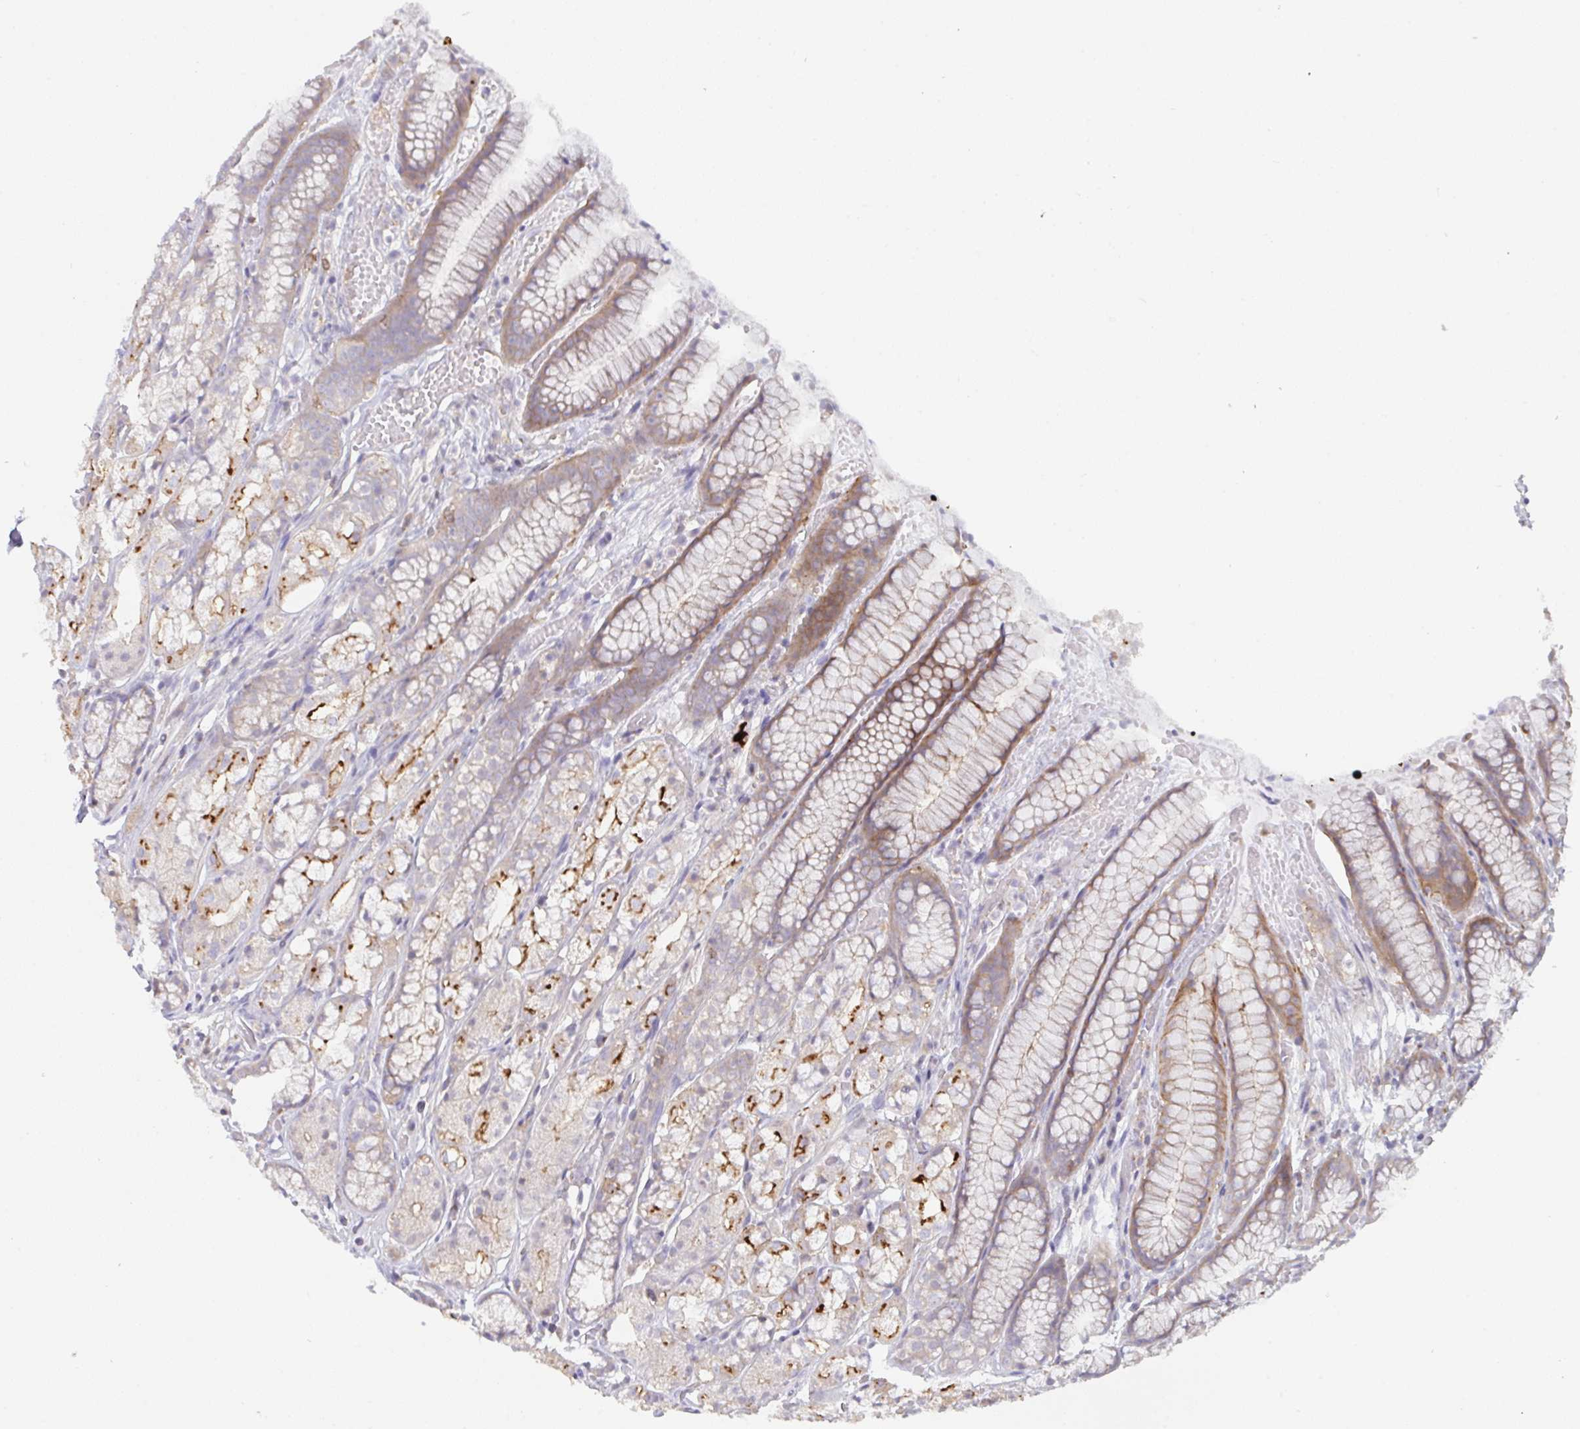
{"staining": {"intensity": "moderate", "quantity": ">75%", "location": "cytoplasmic/membranous"}, "tissue": "stomach", "cell_type": "Glandular cells", "image_type": "normal", "snomed": [{"axis": "morphology", "description": "Normal tissue, NOS"}, {"axis": "topography", "description": "Smooth muscle"}, {"axis": "topography", "description": "Stomach"}], "caption": "DAB (3,3'-diaminobenzidine) immunohistochemical staining of benign stomach exhibits moderate cytoplasmic/membranous protein positivity in approximately >75% of glandular cells. The staining was performed using DAB (3,3'-diaminobenzidine) to visualize the protein expression in brown, while the nuclei were stained in blue with hematoxylin (Magnification: 20x).", "gene": "DISP2", "patient": {"sex": "male", "age": 70}}